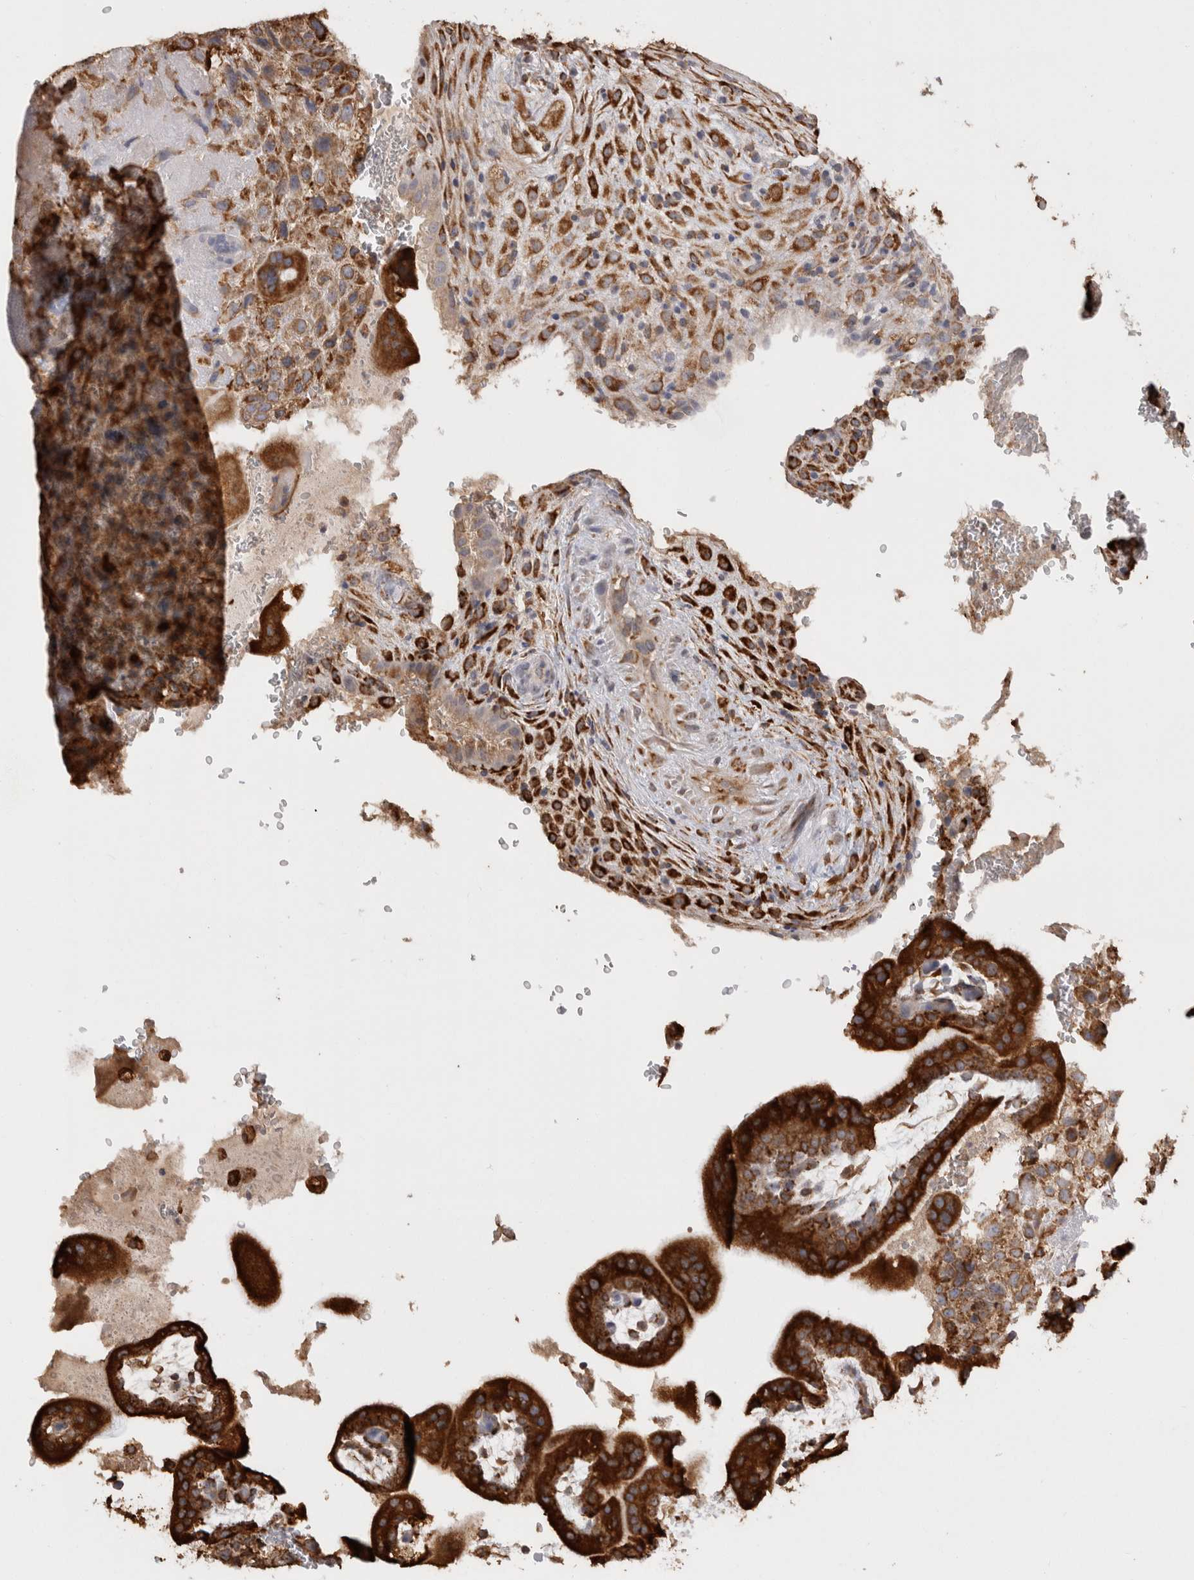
{"staining": {"intensity": "strong", "quantity": ">75%", "location": "cytoplasmic/membranous"}, "tissue": "placenta", "cell_type": "Decidual cells", "image_type": "normal", "snomed": [{"axis": "morphology", "description": "Normal tissue, NOS"}, {"axis": "topography", "description": "Placenta"}], "caption": "DAB immunohistochemical staining of benign placenta exhibits strong cytoplasmic/membranous protein positivity in approximately >75% of decidual cells. (brown staining indicates protein expression, while blue staining denotes nuclei).", "gene": "LRPAP1", "patient": {"sex": "female", "age": 35}}